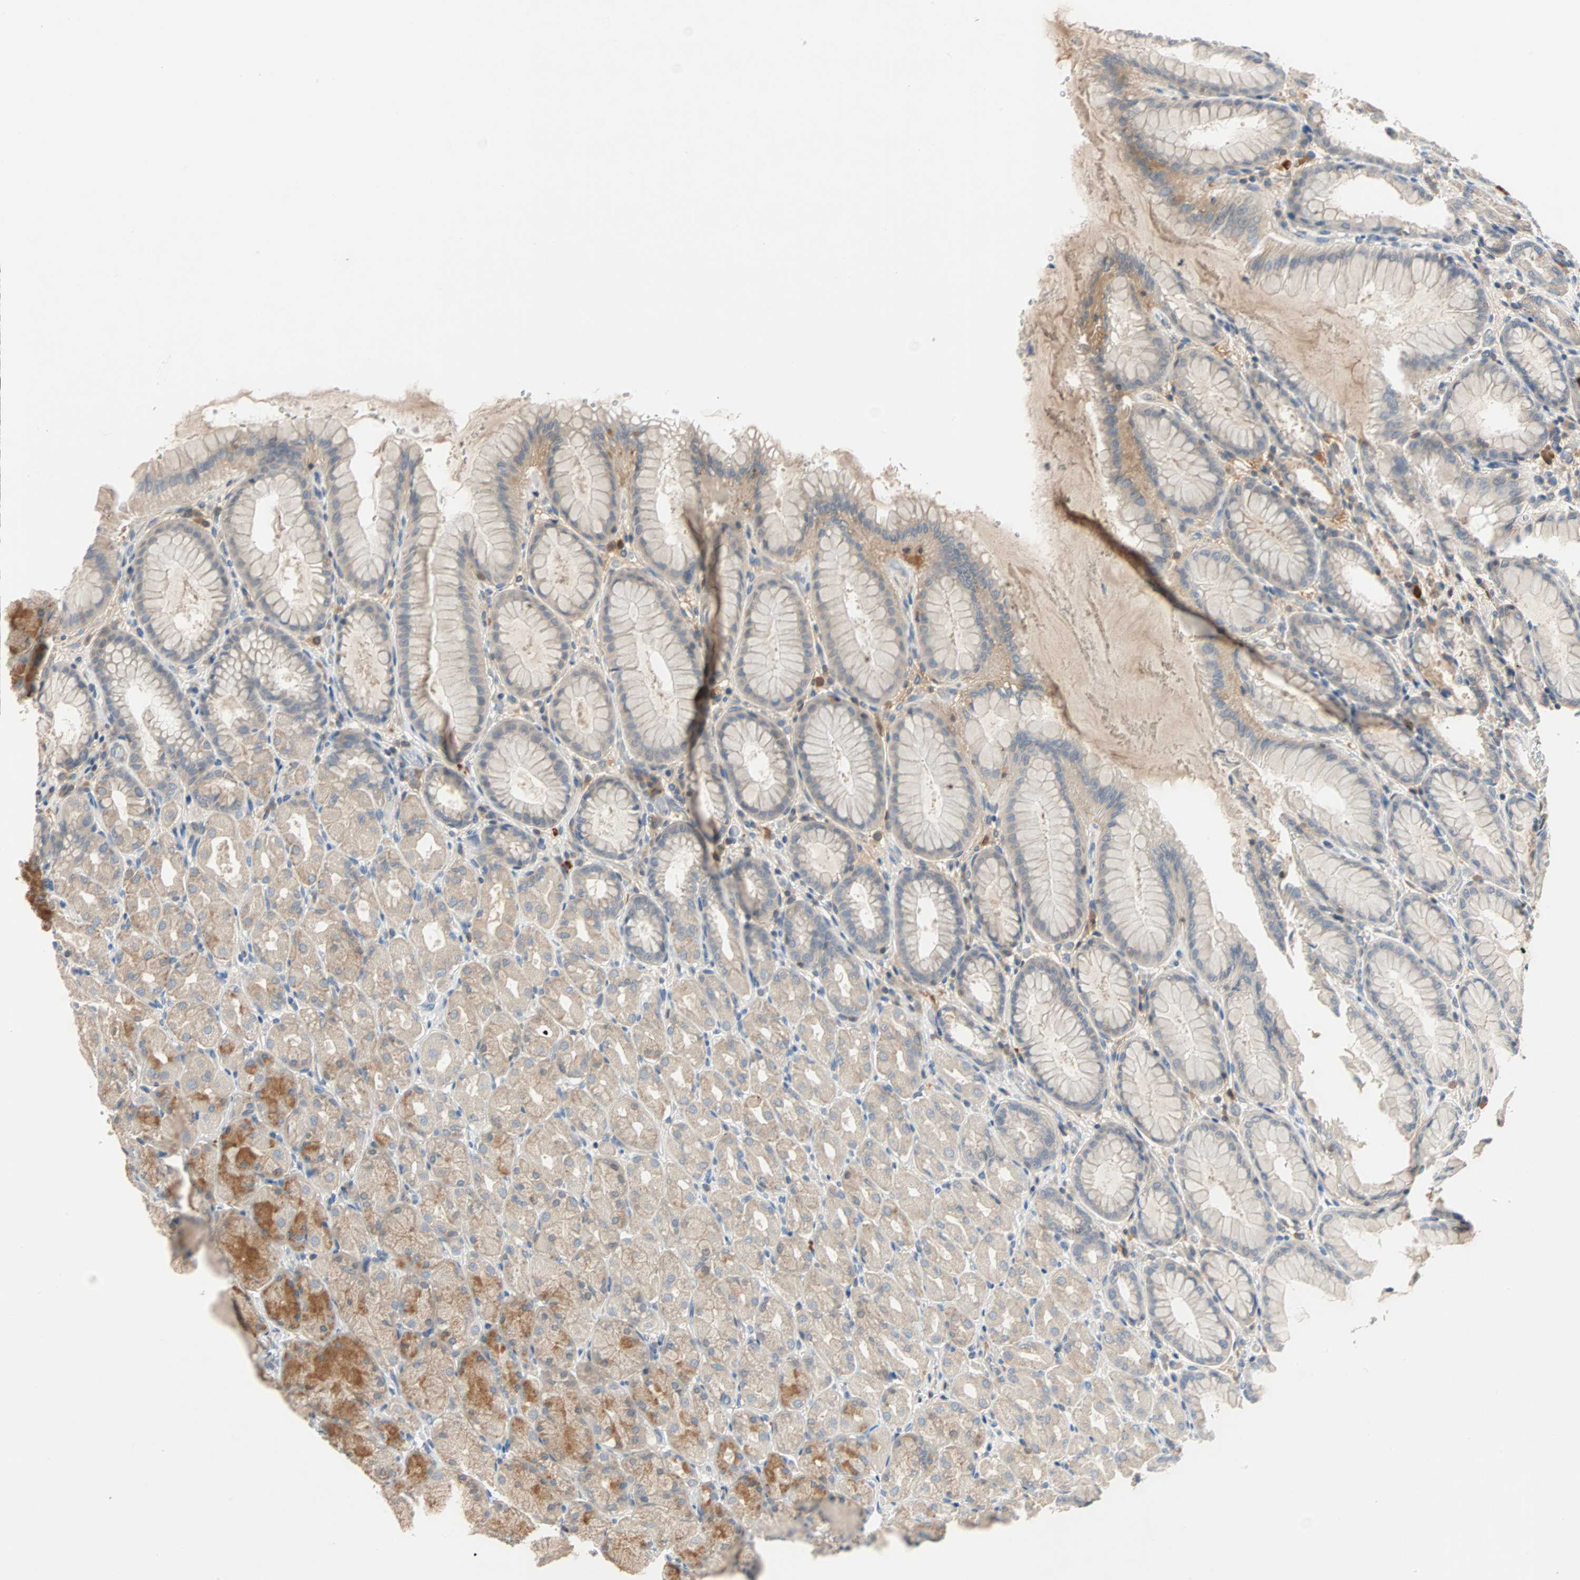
{"staining": {"intensity": "moderate", "quantity": "25%-75%", "location": "cytoplasmic/membranous"}, "tissue": "stomach", "cell_type": "Glandular cells", "image_type": "normal", "snomed": [{"axis": "morphology", "description": "Normal tissue, NOS"}, {"axis": "topography", "description": "Stomach, upper"}], "caption": "This histopathology image shows unremarkable stomach stained with immunohistochemistry (IHC) to label a protein in brown. The cytoplasmic/membranous of glandular cells show moderate positivity for the protein. Nuclei are counter-stained blue.", "gene": "MAP4K1", "patient": {"sex": "female", "age": 56}}